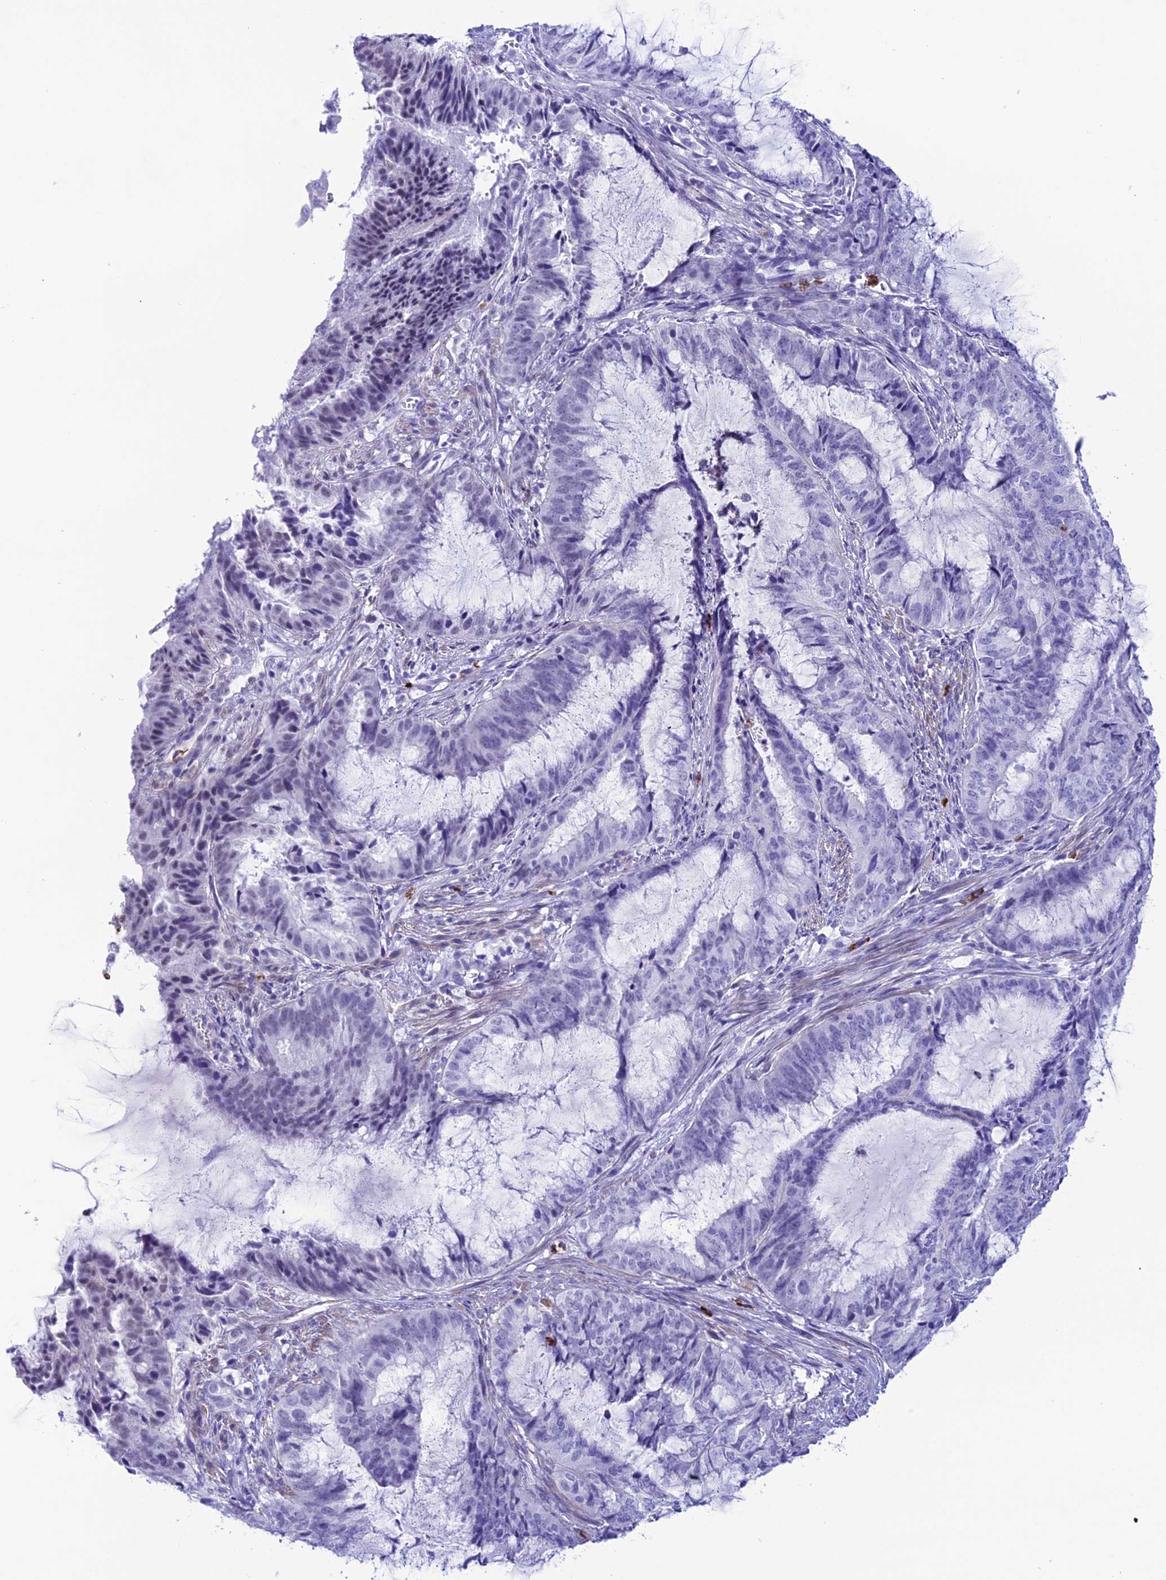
{"staining": {"intensity": "negative", "quantity": "none", "location": "none"}, "tissue": "endometrial cancer", "cell_type": "Tumor cells", "image_type": "cancer", "snomed": [{"axis": "morphology", "description": "Adenocarcinoma, NOS"}, {"axis": "topography", "description": "Endometrium"}], "caption": "Immunohistochemical staining of human endometrial cancer (adenocarcinoma) demonstrates no significant staining in tumor cells.", "gene": "COL6A6", "patient": {"sex": "female", "age": 51}}